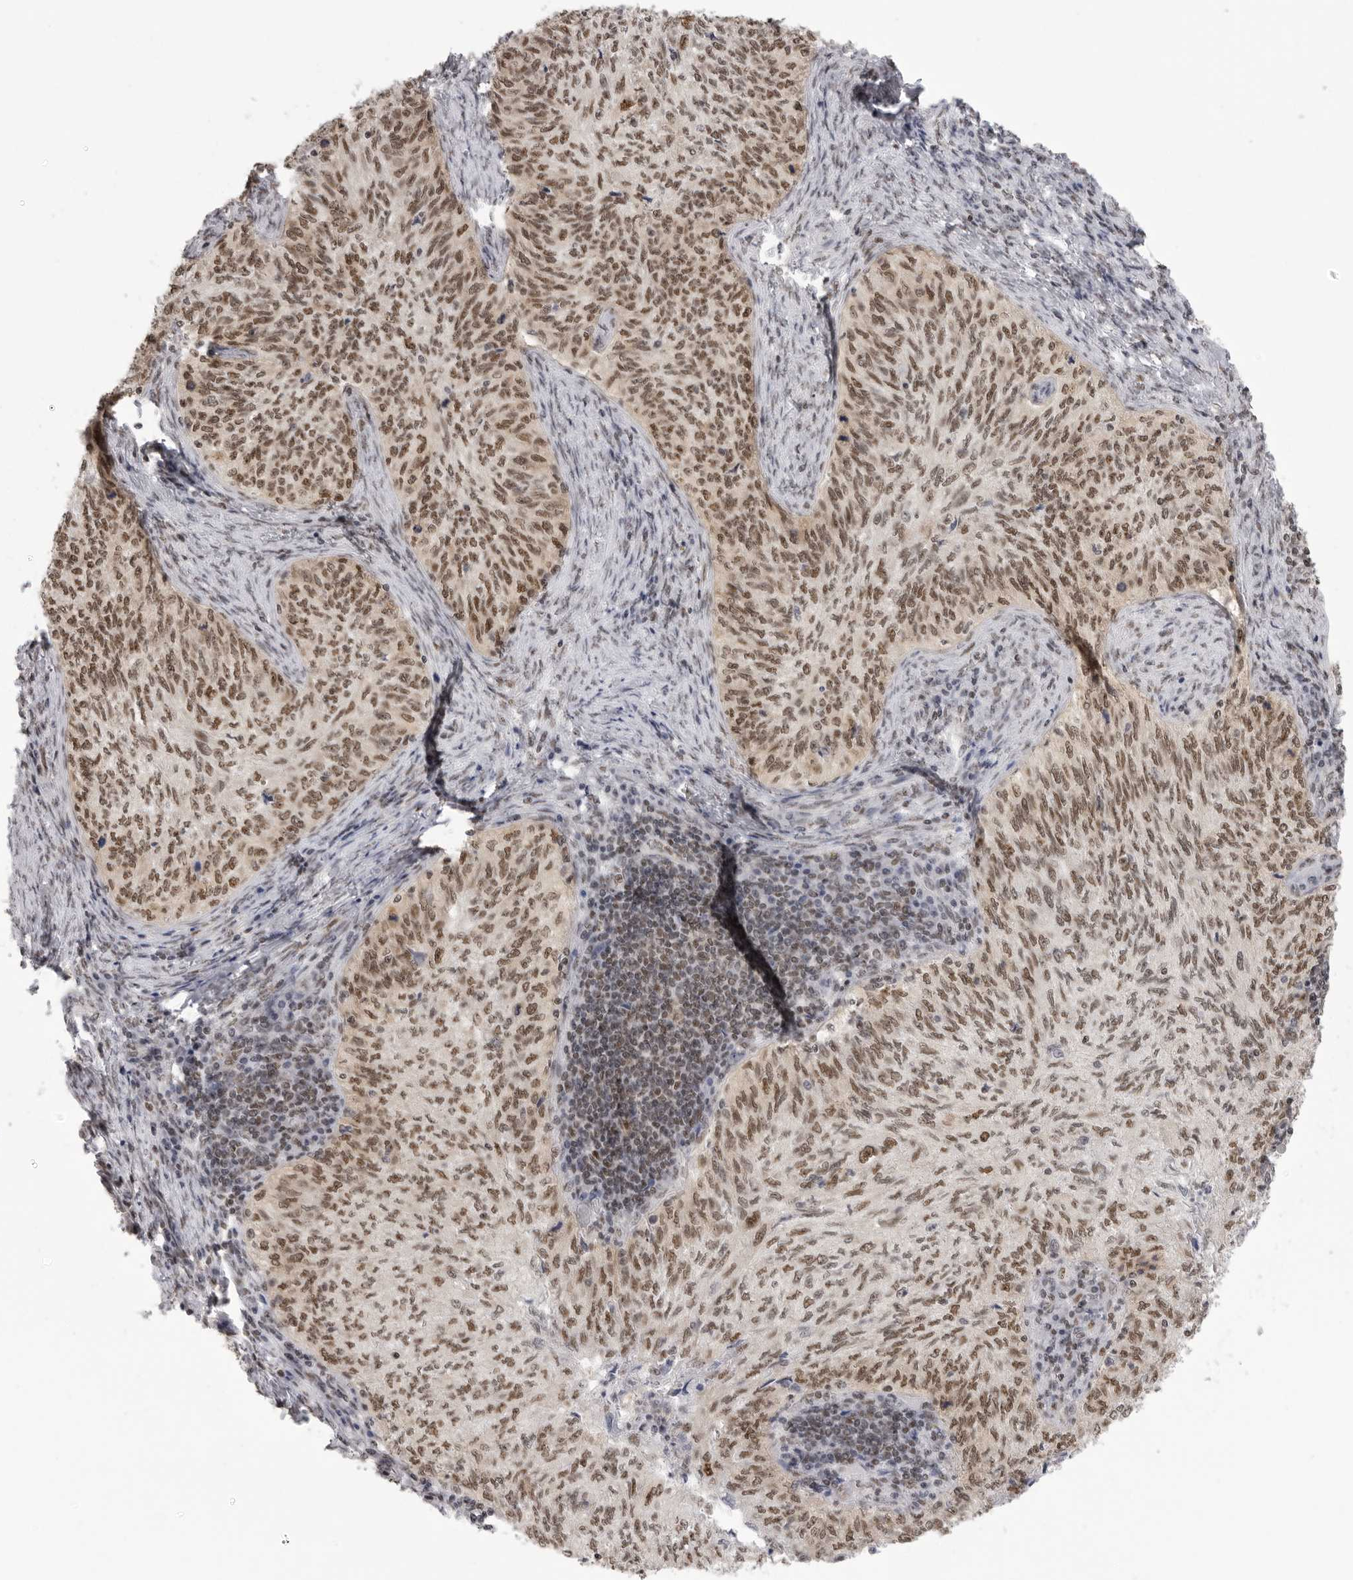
{"staining": {"intensity": "moderate", "quantity": ">75%", "location": "nuclear"}, "tissue": "cervical cancer", "cell_type": "Tumor cells", "image_type": "cancer", "snomed": [{"axis": "morphology", "description": "Squamous cell carcinoma, NOS"}, {"axis": "topography", "description": "Cervix"}], "caption": "An image of human cervical cancer (squamous cell carcinoma) stained for a protein demonstrates moderate nuclear brown staining in tumor cells.", "gene": "RPA2", "patient": {"sex": "female", "age": 30}}